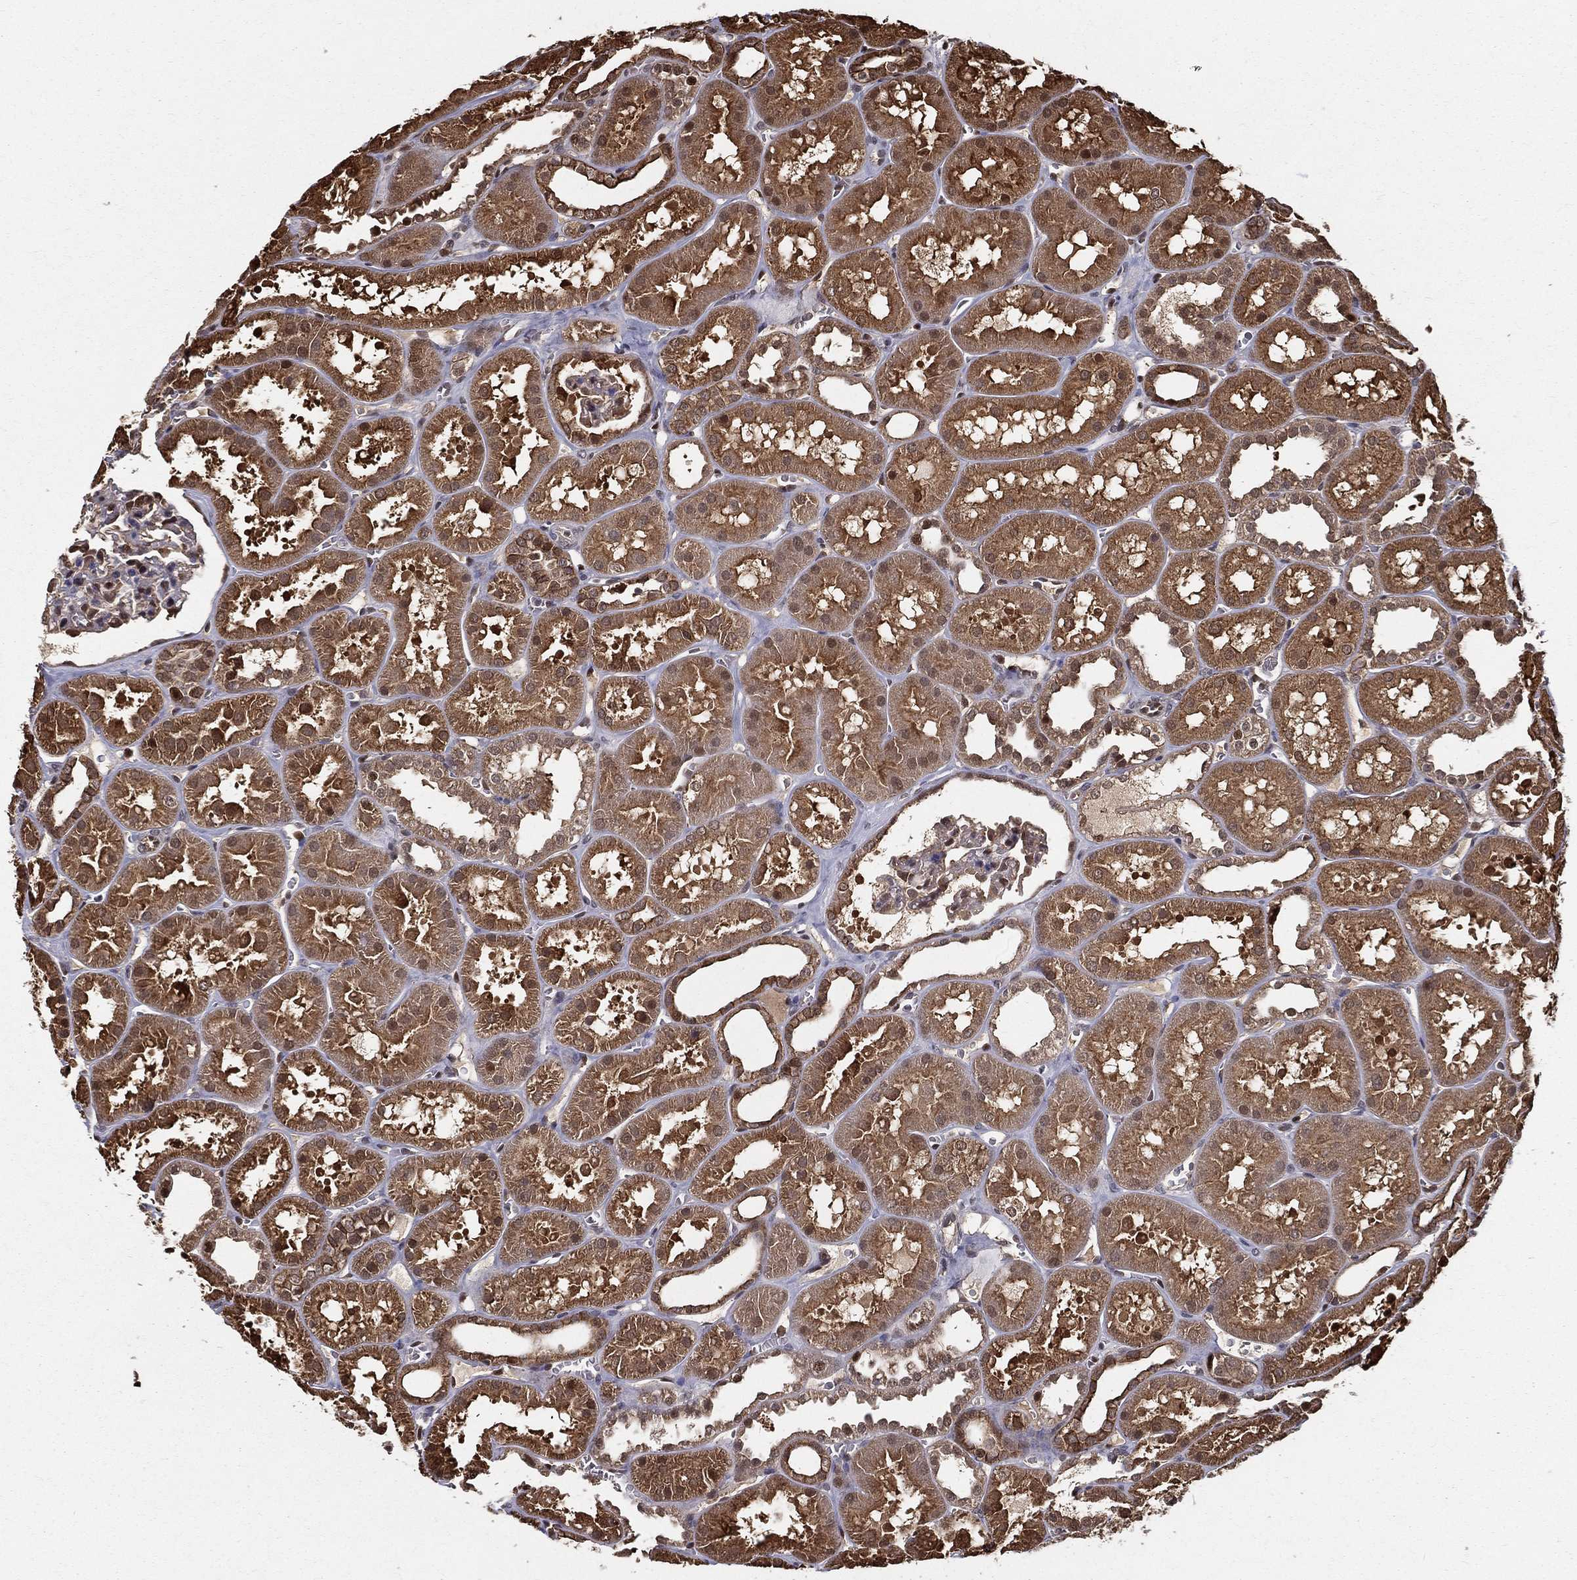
{"staining": {"intensity": "moderate", "quantity": "<25%", "location": "nuclear"}, "tissue": "kidney", "cell_type": "Cells in glomeruli", "image_type": "normal", "snomed": [{"axis": "morphology", "description": "Normal tissue, NOS"}, {"axis": "topography", "description": "Kidney"}], "caption": "Immunohistochemistry micrograph of normal kidney stained for a protein (brown), which exhibits low levels of moderate nuclear expression in about <25% of cells in glomeruli.", "gene": "SLC6A6", "patient": {"sex": "female", "age": 41}}